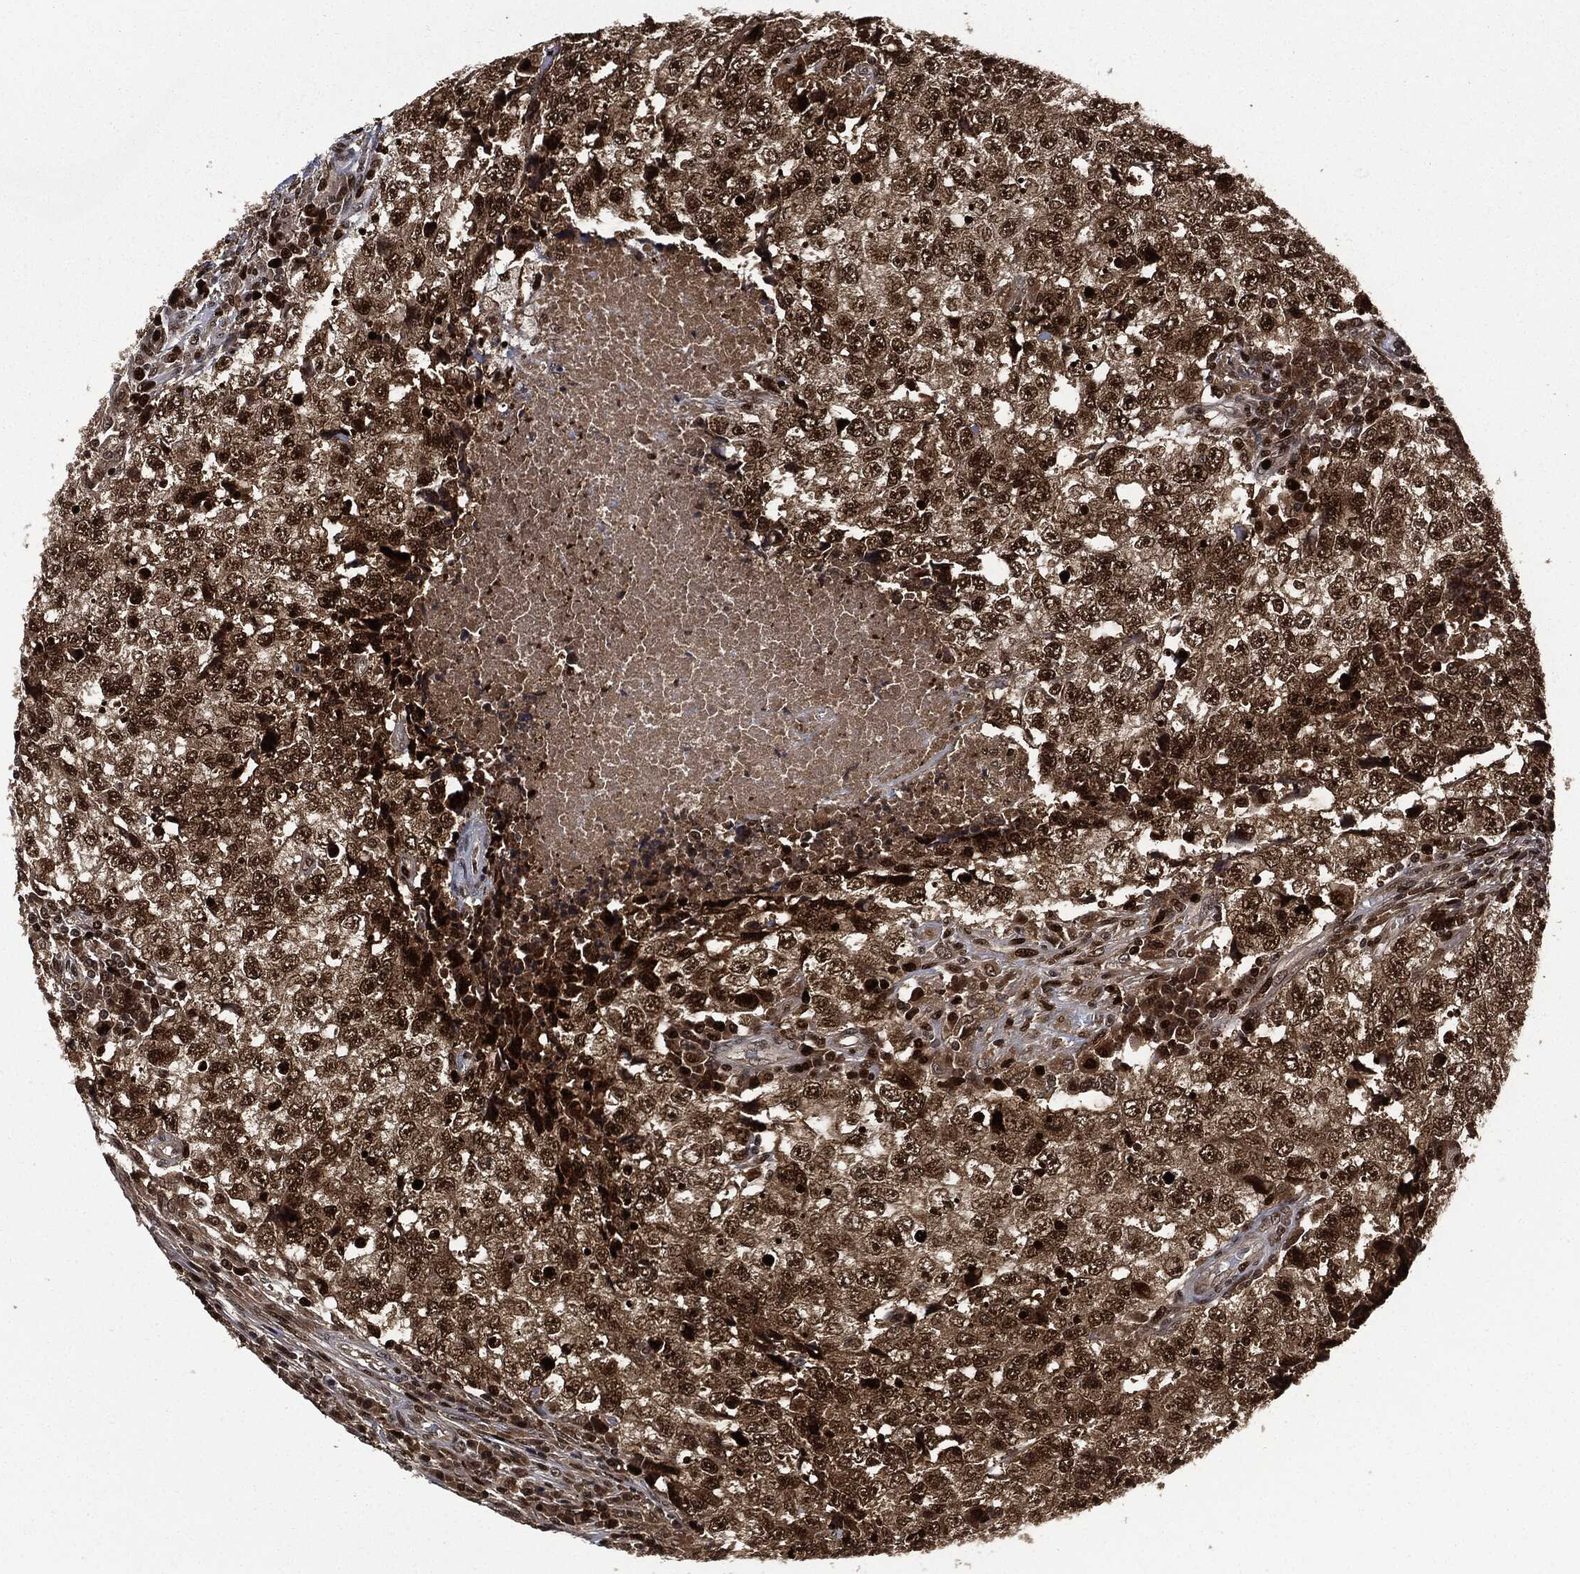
{"staining": {"intensity": "moderate", "quantity": ">75%", "location": "cytoplasmic/membranous,nuclear"}, "tissue": "testis cancer", "cell_type": "Tumor cells", "image_type": "cancer", "snomed": [{"axis": "morphology", "description": "Necrosis, NOS"}, {"axis": "morphology", "description": "Carcinoma, Embryonal, NOS"}, {"axis": "topography", "description": "Testis"}], "caption": "IHC of testis cancer (embryonal carcinoma) displays medium levels of moderate cytoplasmic/membranous and nuclear positivity in approximately >75% of tumor cells.", "gene": "PCNA", "patient": {"sex": "male", "age": 19}}